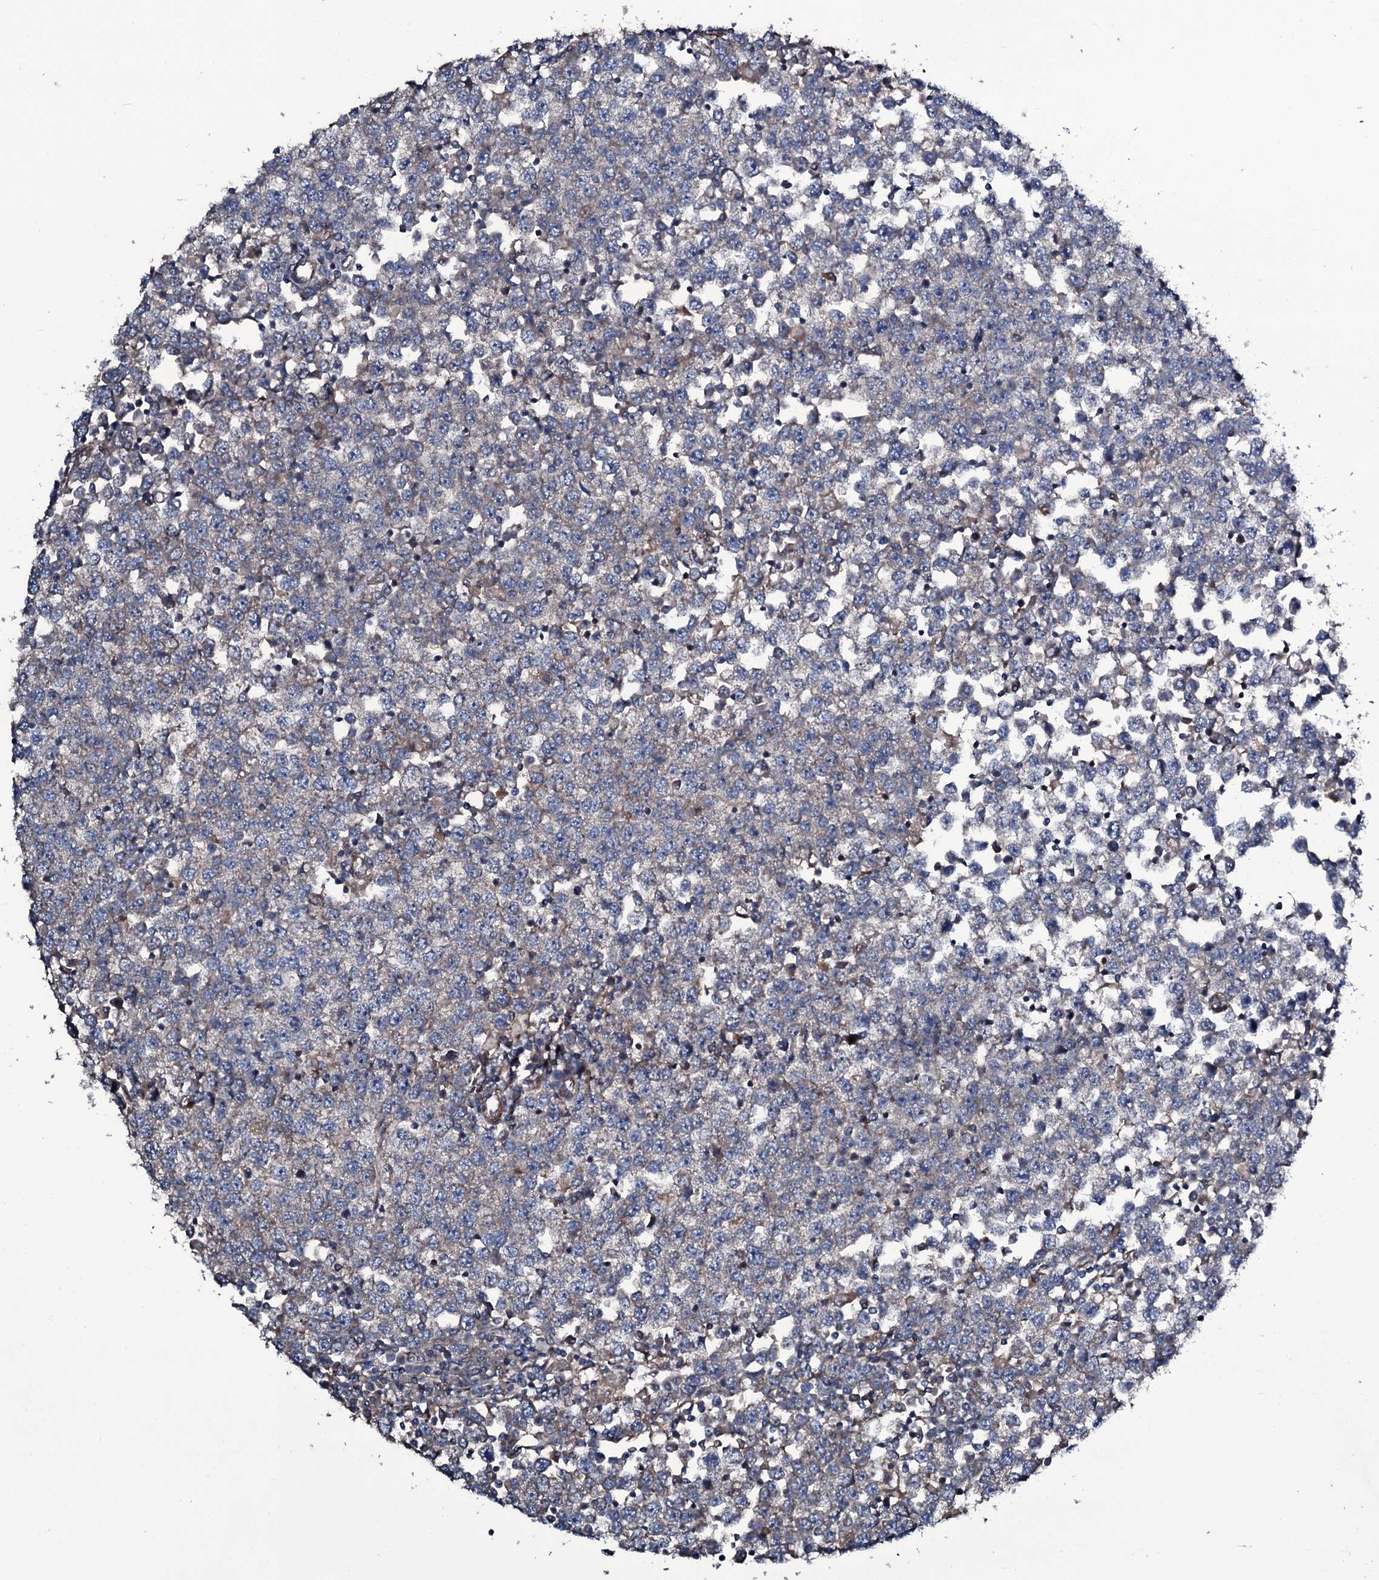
{"staining": {"intensity": "weak", "quantity": "<25%", "location": "cytoplasmic/membranous"}, "tissue": "testis cancer", "cell_type": "Tumor cells", "image_type": "cancer", "snomed": [{"axis": "morphology", "description": "Seminoma, NOS"}, {"axis": "topography", "description": "Testis"}], "caption": "An immunohistochemistry photomicrograph of testis seminoma is shown. There is no staining in tumor cells of testis seminoma.", "gene": "WIPF3", "patient": {"sex": "male", "age": 65}}